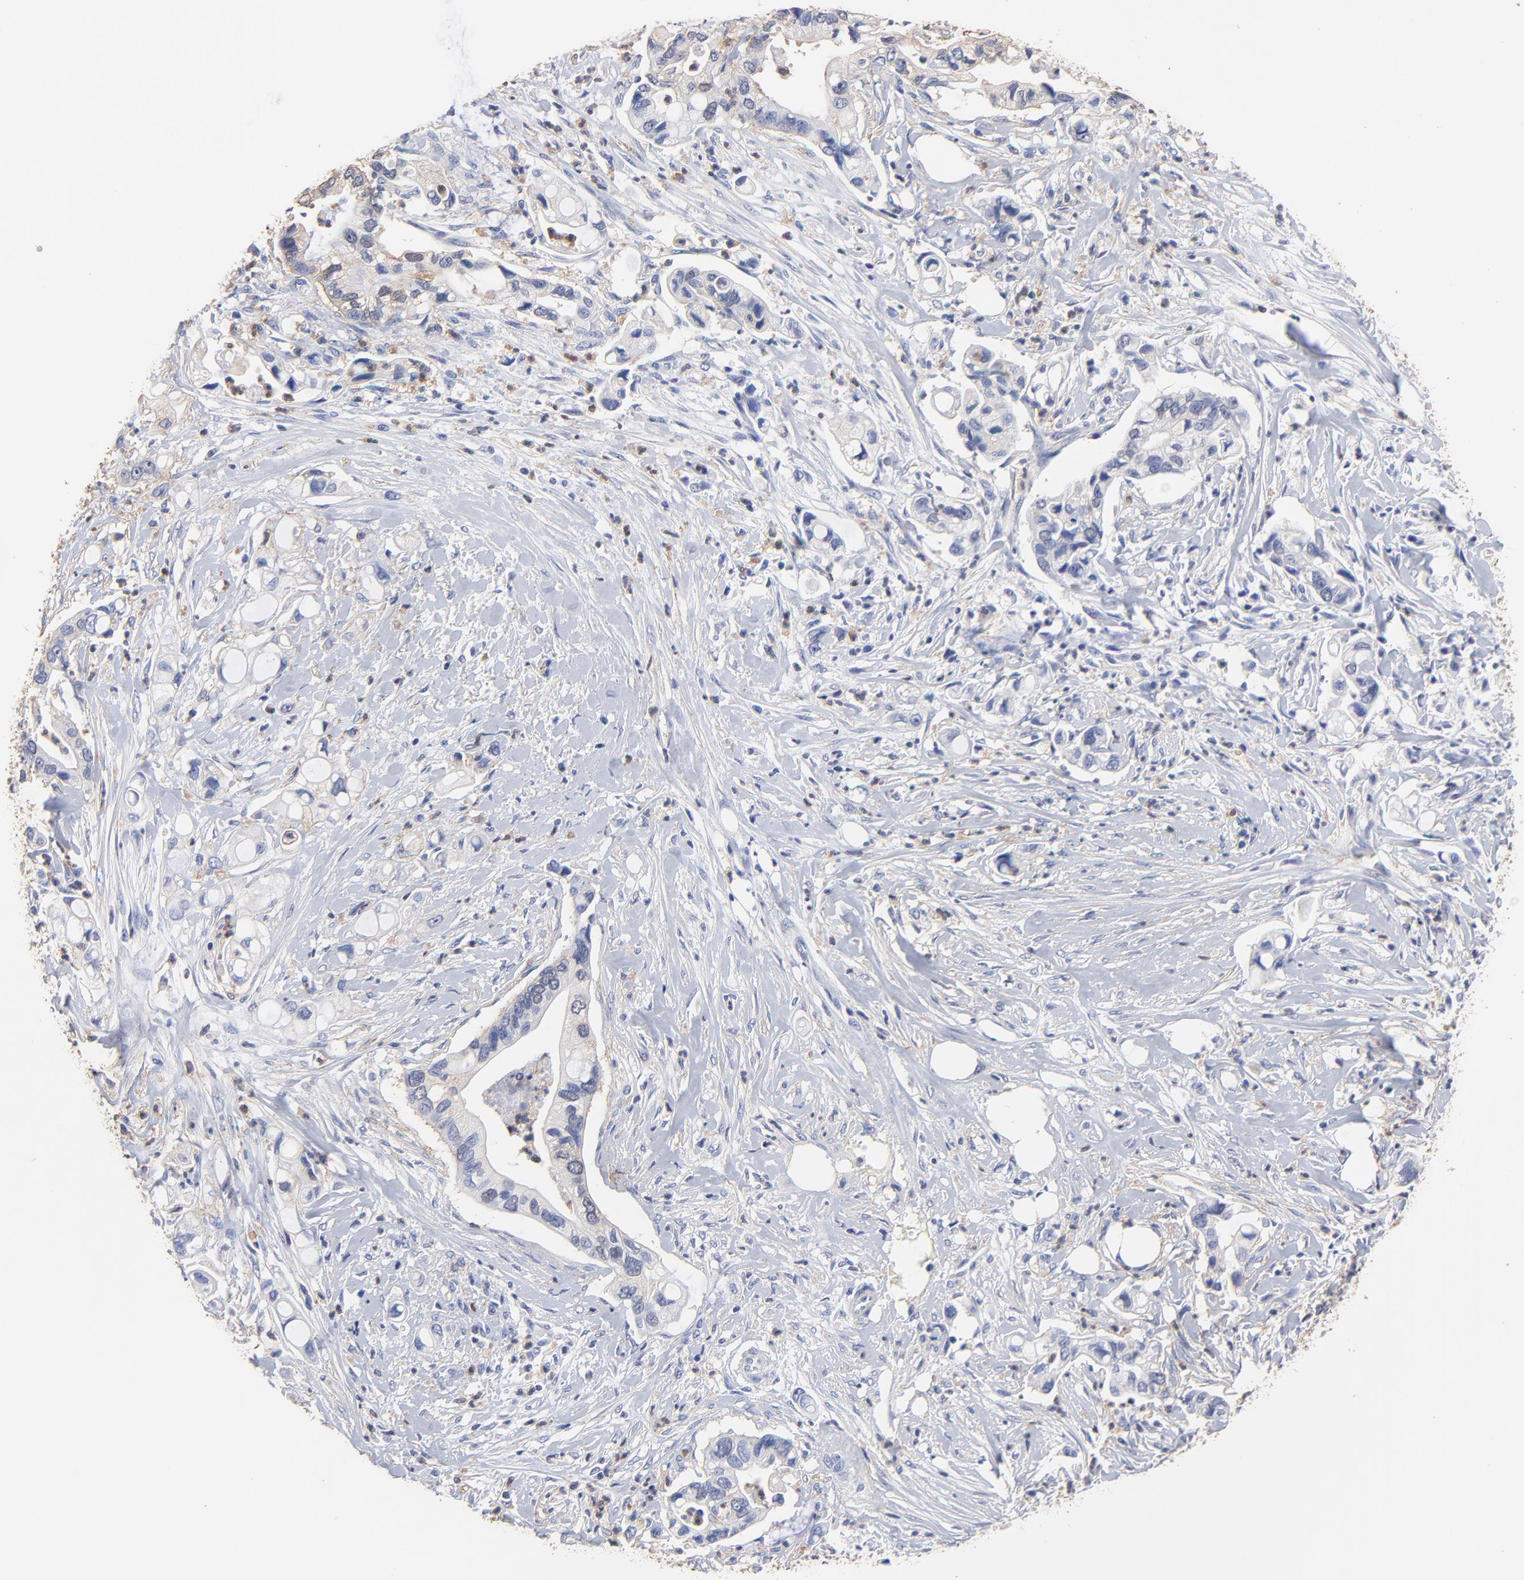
{"staining": {"intensity": "weak", "quantity": "25%-75%", "location": "cytoplasmic/membranous"}, "tissue": "pancreatic cancer", "cell_type": "Tumor cells", "image_type": "cancer", "snomed": [{"axis": "morphology", "description": "Adenocarcinoma, NOS"}, {"axis": "topography", "description": "Pancreas"}], "caption": "Human pancreatic cancer stained for a protein (brown) exhibits weak cytoplasmic/membranous positive expression in approximately 25%-75% of tumor cells.", "gene": "ASL", "patient": {"sex": "male", "age": 70}}